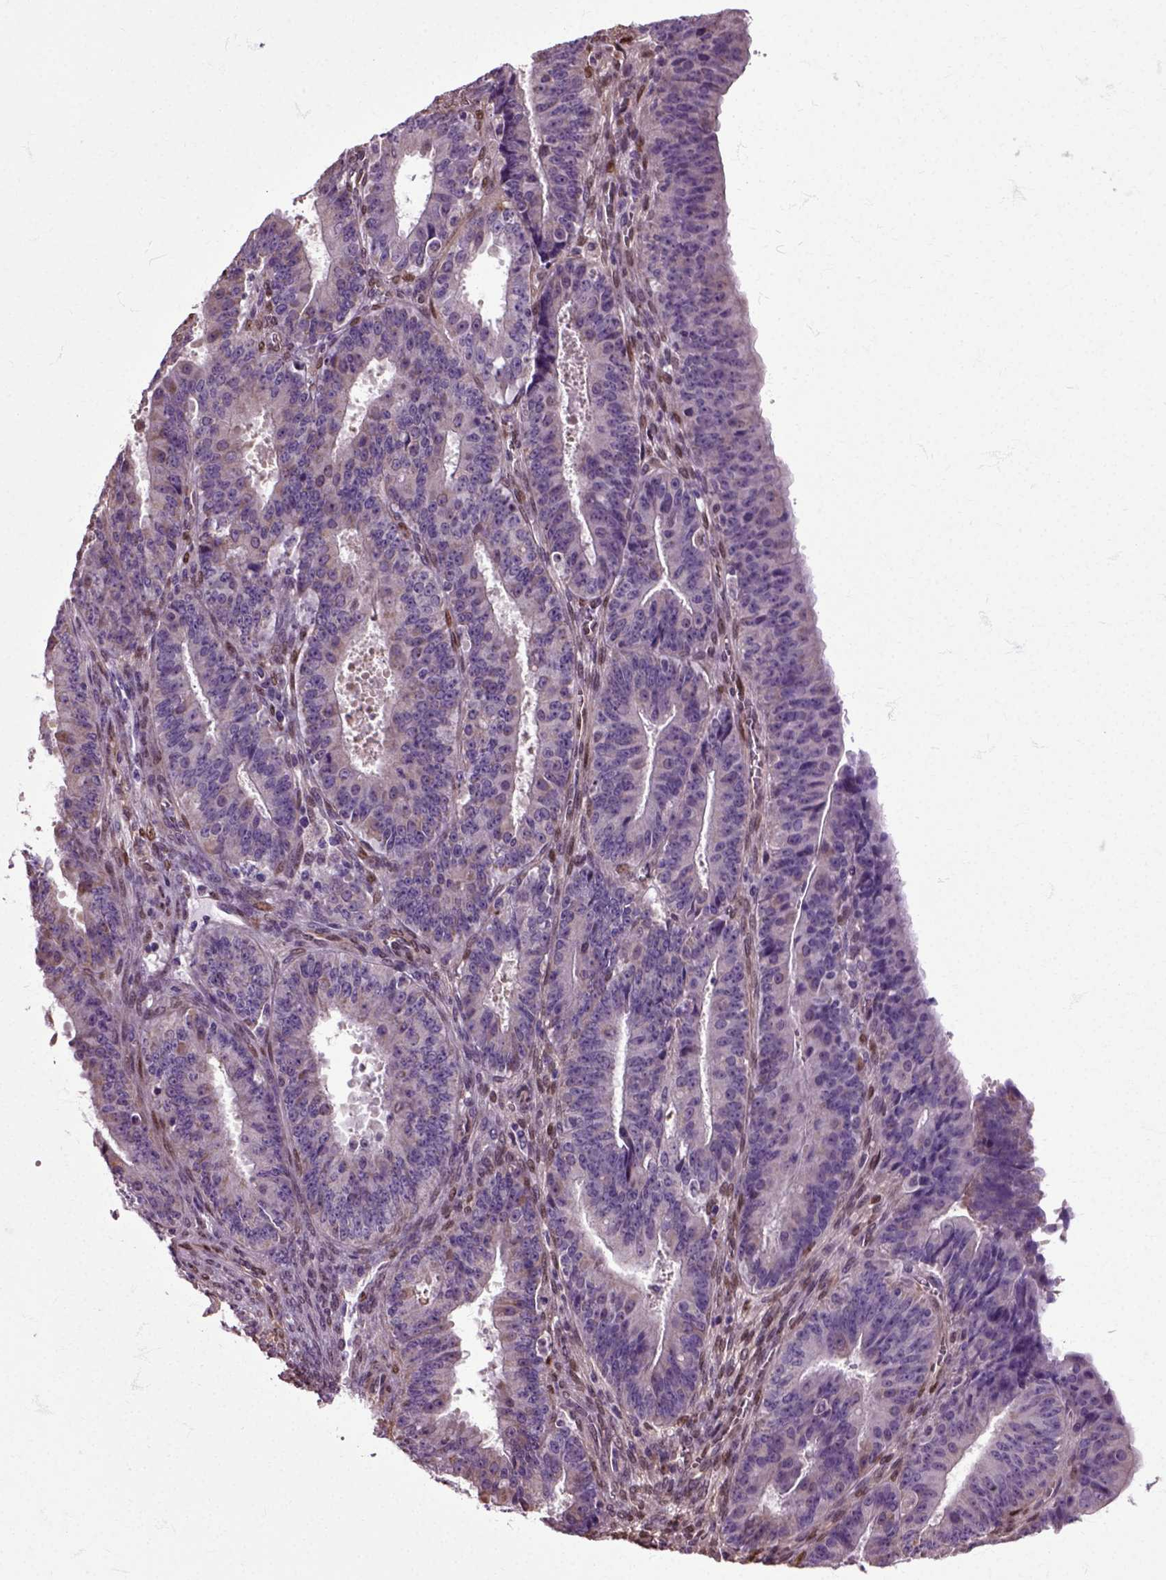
{"staining": {"intensity": "weak", "quantity": "<25%", "location": "cytoplasmic/membranous"}, "tissue": "ovarian cancer", "cell_type": "Tumor cells", "image_type": "cancer", "snomed": [{"axis": "morphology", "description": "Carcinoma, endometroid"}, {"axis": "topography", "description": "Ovary"}], "caption": "This micrograph is of endometroid carcinoma (ovarian) stained with immunohistochemistry to label a protein in brown with the nuclei are counter-stained blue. There is no staining in tumor cells.", "gene": "HSPA2", "patient": {"sex": "female", "age": 42}}